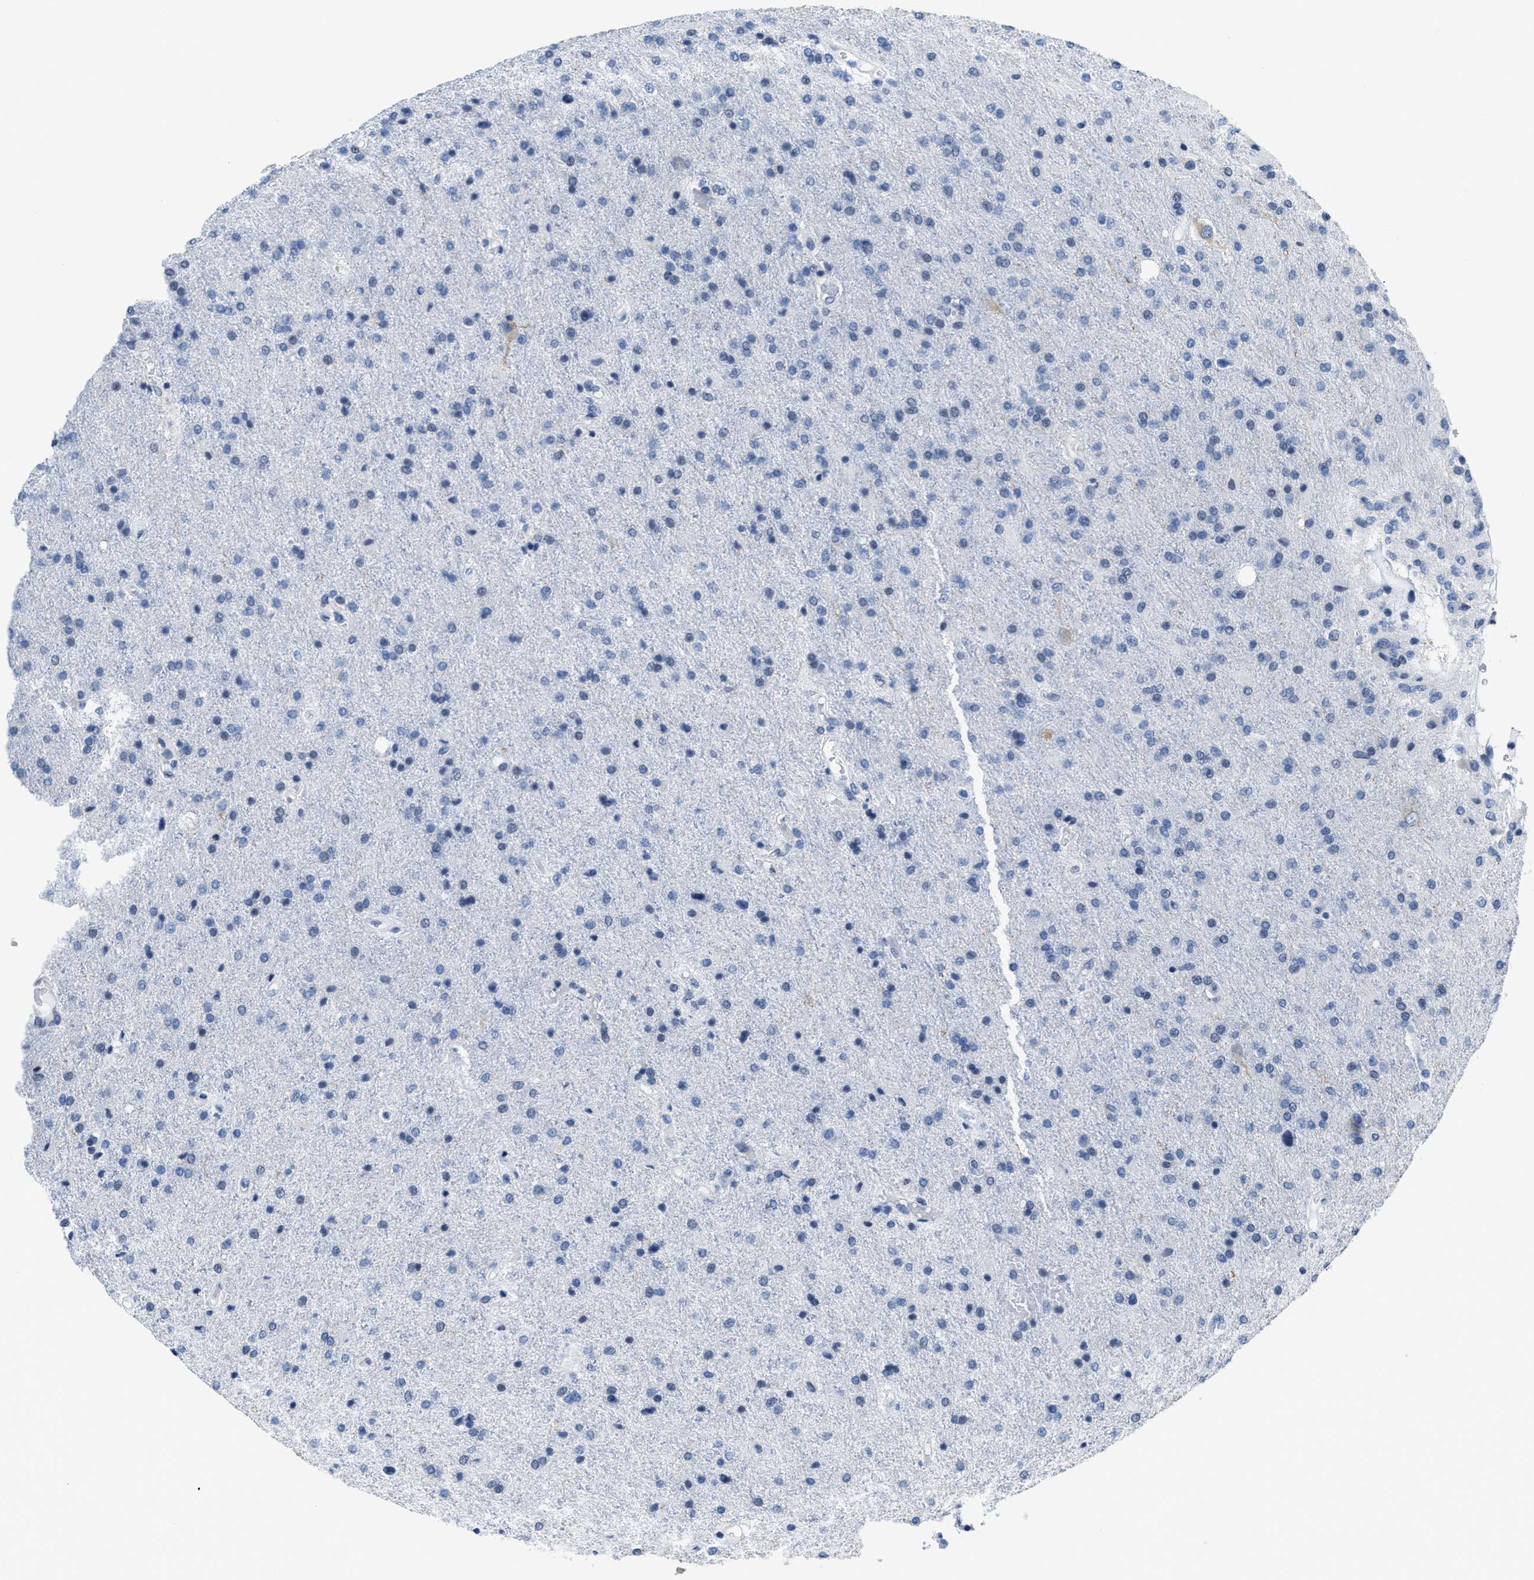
{"staining": {"intensity": "negative", "quantity": "none", "location": "none"}, "tissue": "glioma", "cell_type": "Tumor cells", "image_type": "cancer", "snomed": [{"axis": "morphology", "description": "Glioma, malignant, High grade"}, {"axis": "topography", "description": "Brain"}], "caption": "High-grade glioma (malignant) was stained to show a protein in brown. There is no significant expression in tumor cells.", "gene": "ASZ1", "patient": {"sex": "male", "age": 72}}